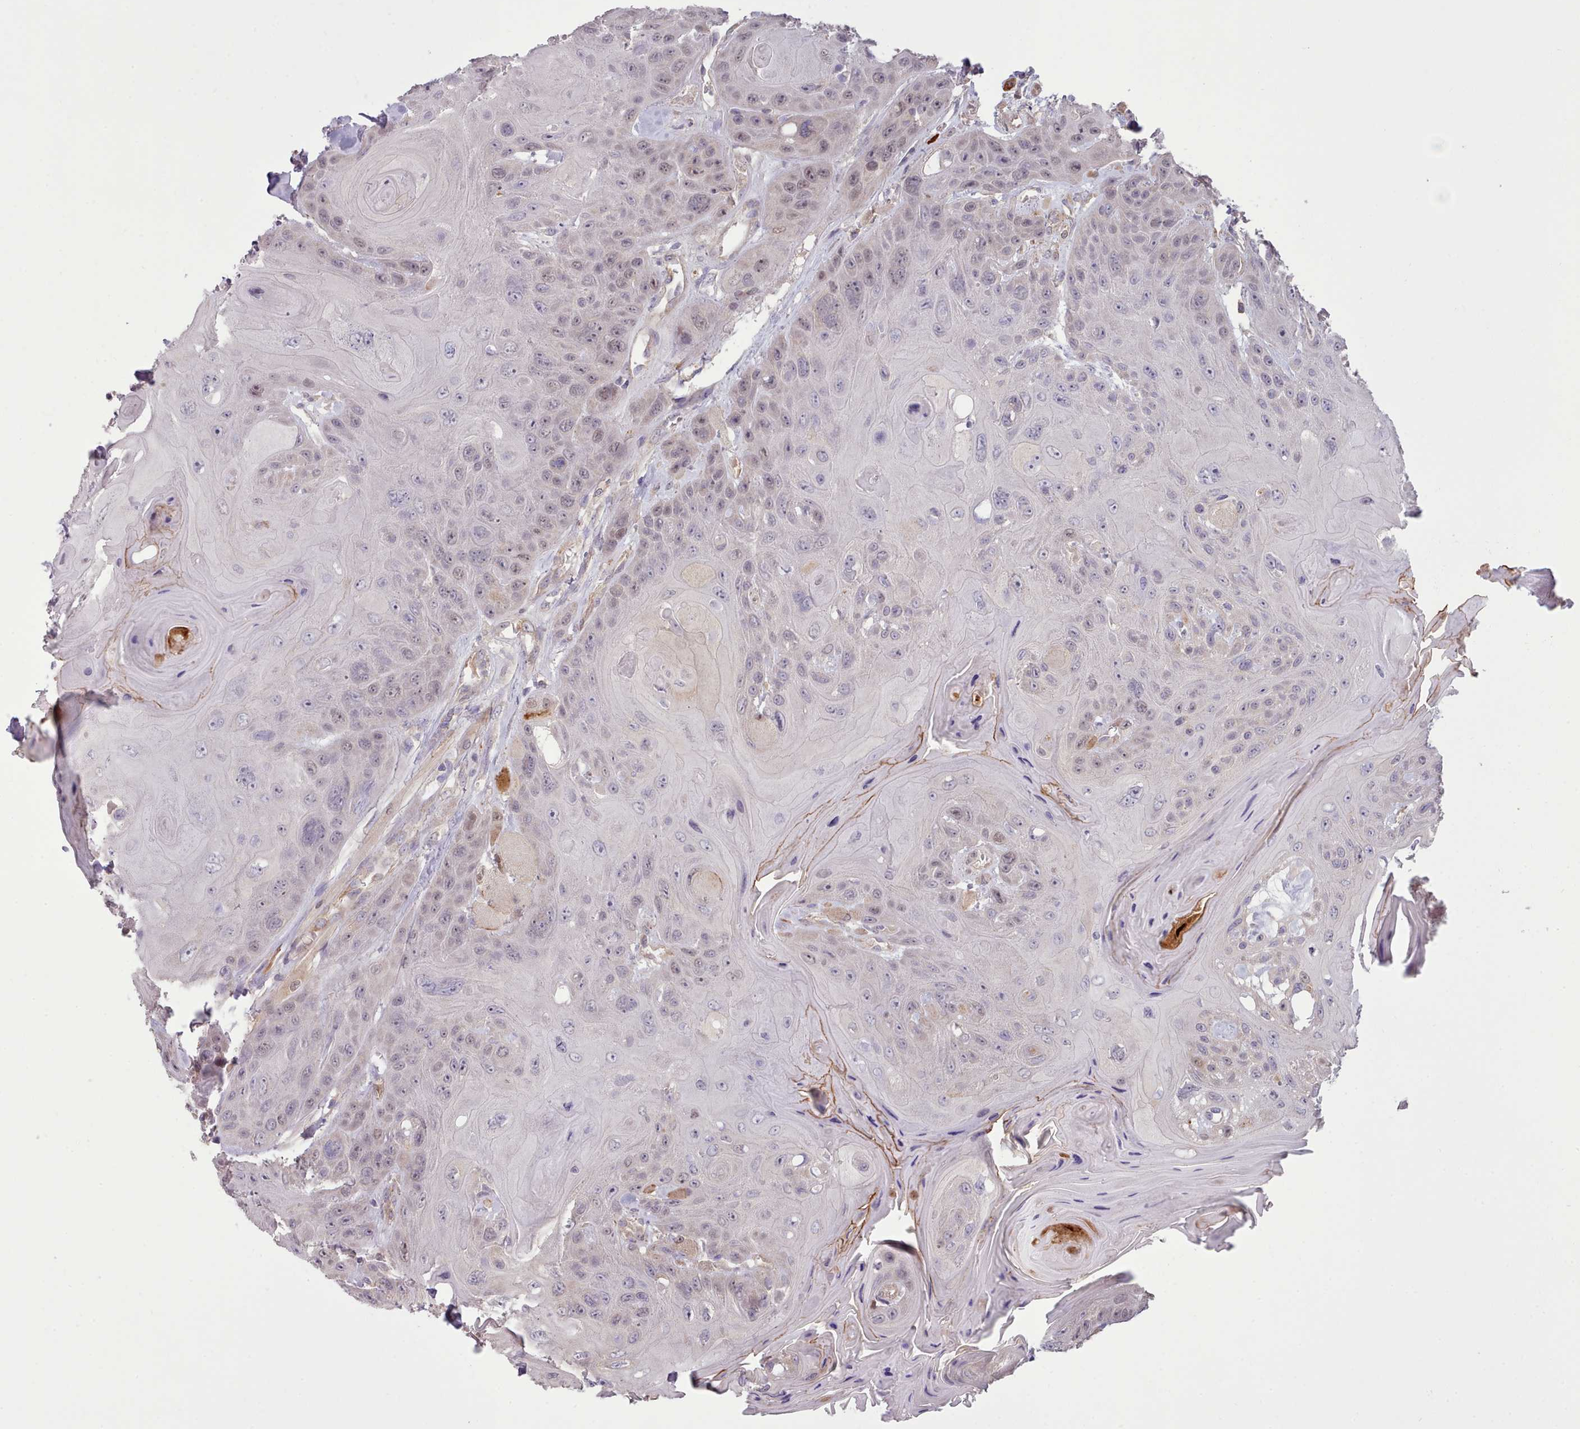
{"staining": {"intensity": "weak", "quantity": "<25%", "location": "nuclear"}, "tissue": "head and neck cancer", "cell_type": "Tumor cells", "image_type": "cancer", "snomed": [{"axis": "morphology", "description": "Squamous cell carcinoma, NOS"}, {"axis": "topography", "description": "Head-Neck"}], "caption": "Image shows no significant protein staining in tumor cells of head and neck squamous cell carcinoma.", "gene": "DPF1", "patient": {"sex": "female", "age": 59}}